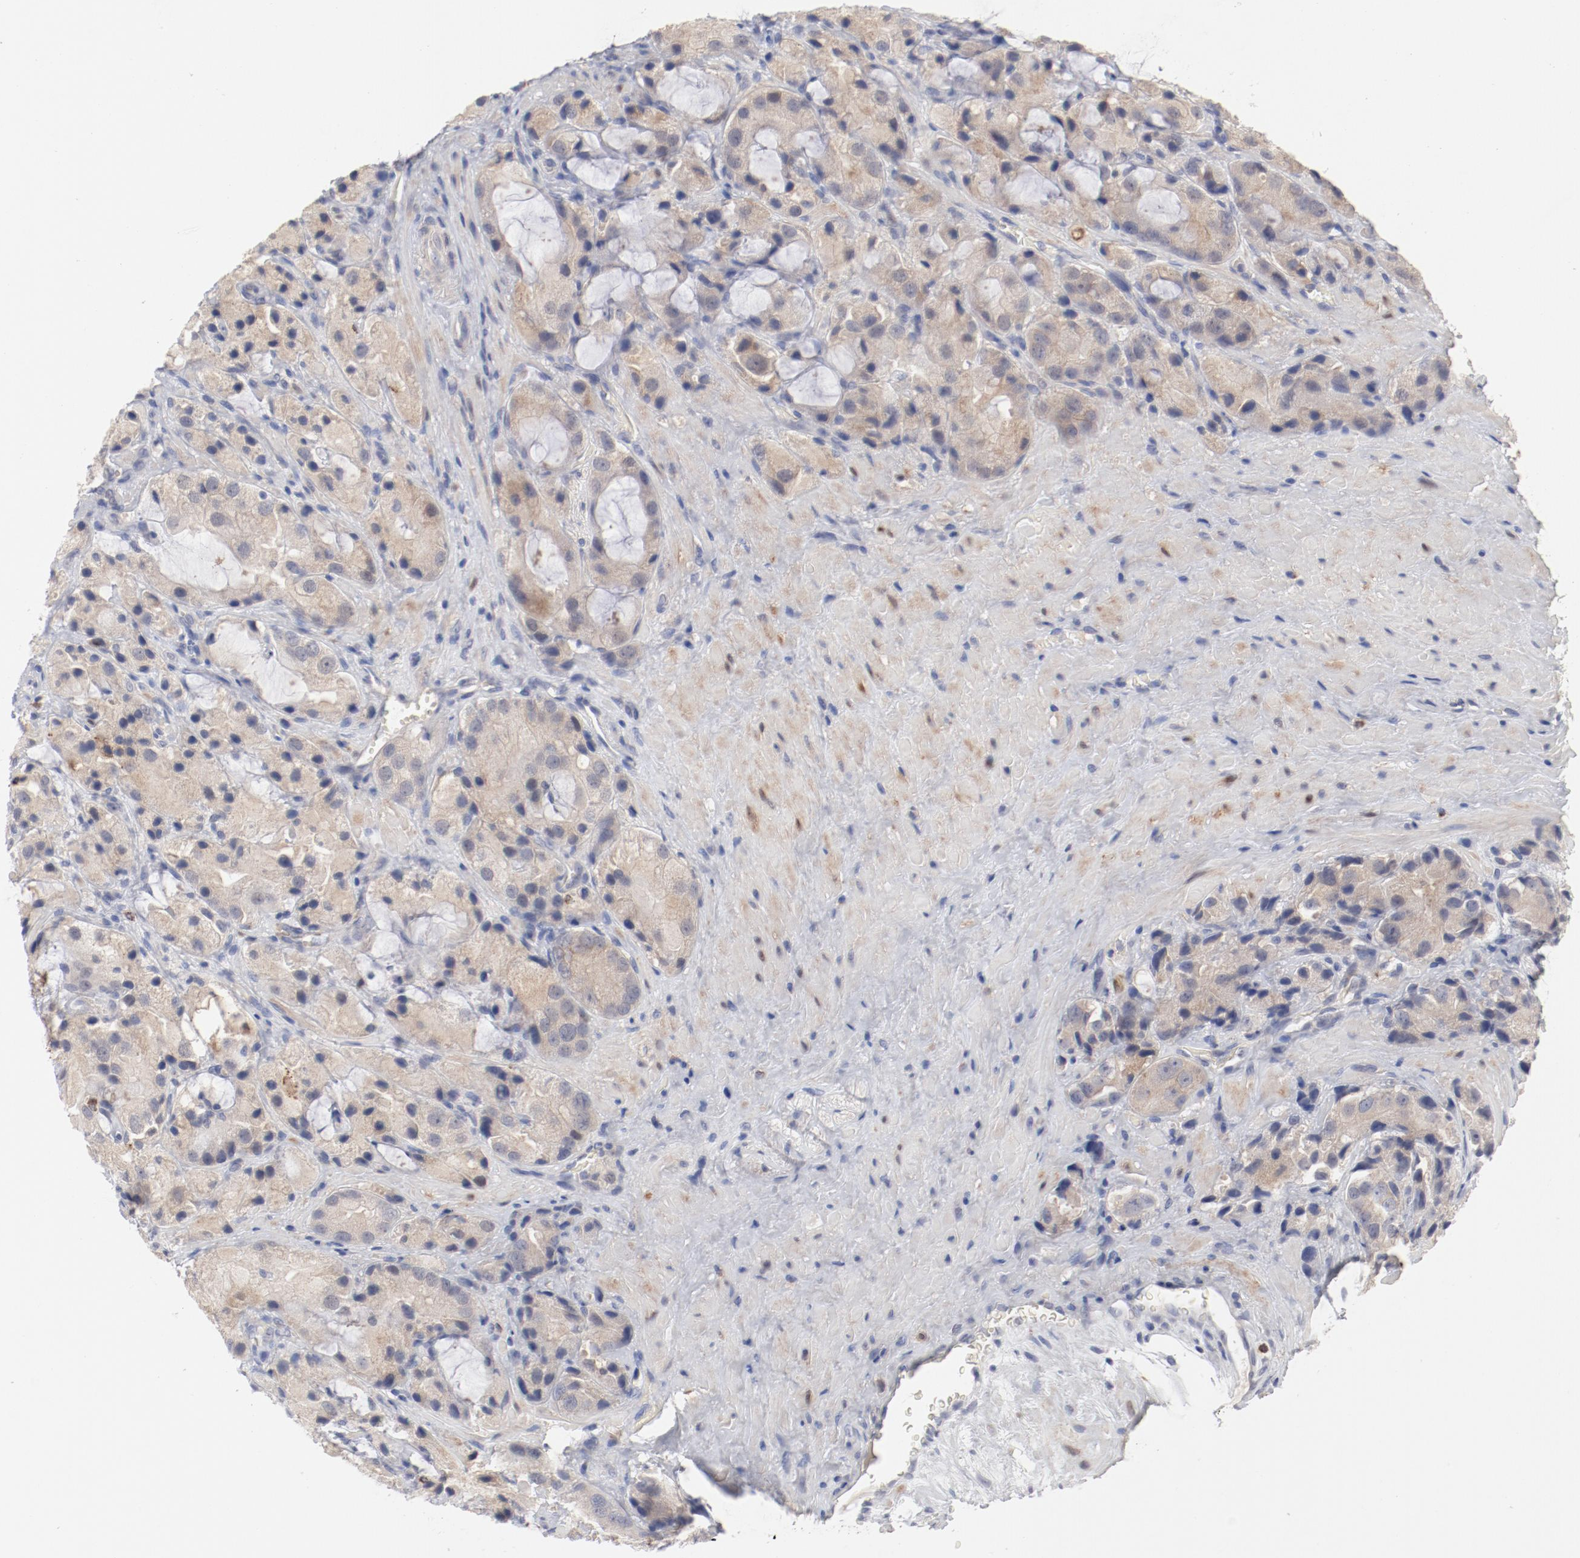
{"staining": {"intensity": "weak", "quantity": "25%-75%", "location": "cytoplasmic/membranous"}, "tissue": "prostate cancer", "cell_type": "Tumor cells", "image_type": "cancer", "snomed": [{"axis": "morphology", "description": "Adenocarcinoma, High grade"}, {"axis": "topography", "description": "Prostate"}], "caption": "Prostate cancer stained with DAB (3,3'-diaminobenzidine) IHC demonstrates low levels of weak cytoplasmic/membranous positivity in approximately 25%-75% of tumor cells. The protein of interest is stained brown, and the nuclei are stained in blue (DAB IHC with brightfield microscopy, high magnification).", "gene": "SH3BGR", "patient": {"sex": "male", "age": 70}}